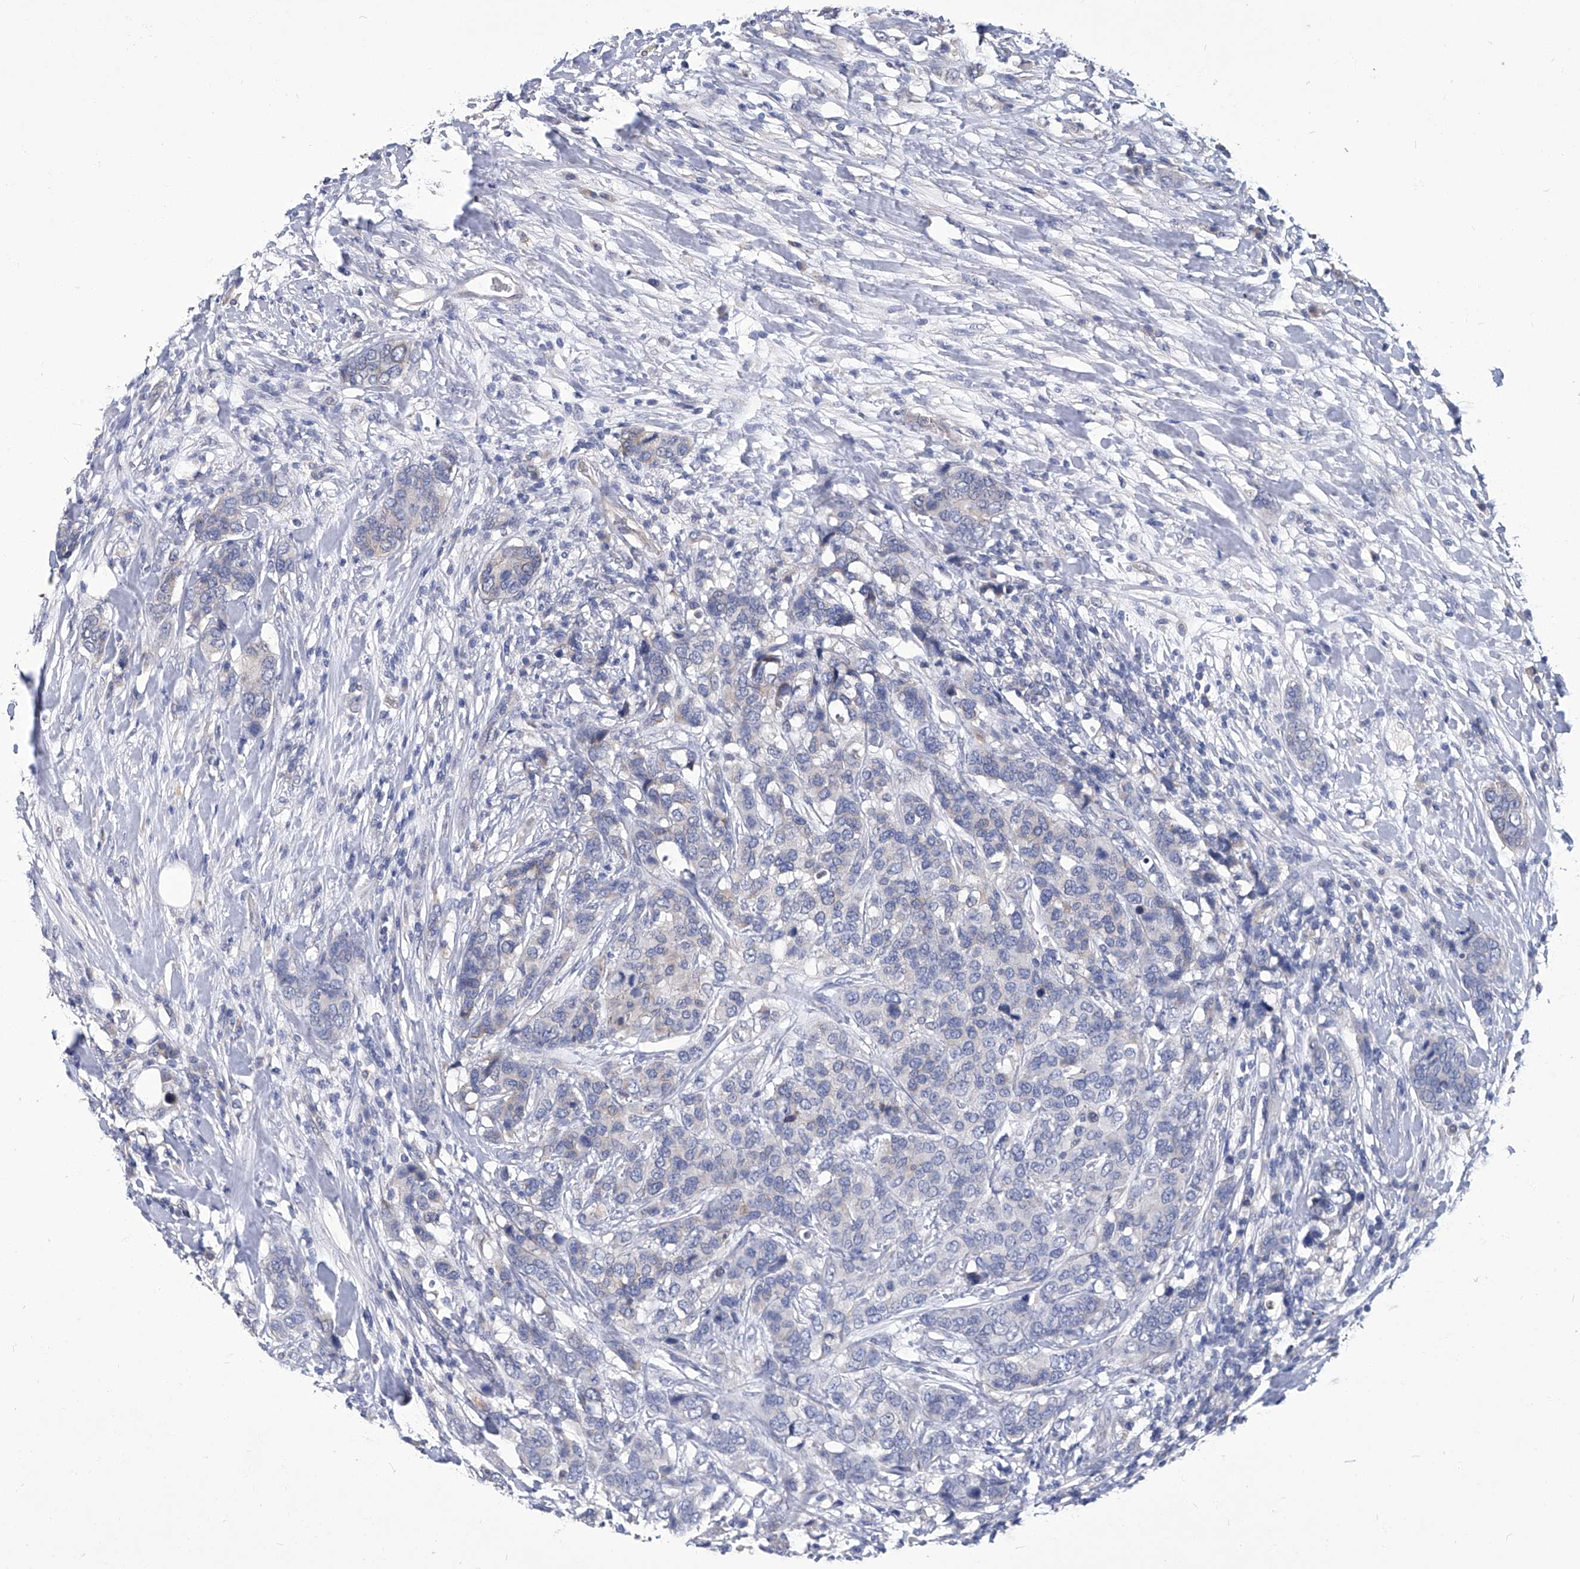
{"staining": {"intensity": "negative", "quantity": "none", "location": "none"}, "tissue": "breast cancer", "cell_type": "Tumor cells", "image_type": "cancer", "snomed": [{"axis": "morphology", "description": "Lobular carcinoma"}, {"axis": "topography", "description": "Breast"}], "caption": "A high-resolution photomicrograph shows immunohistochemistry staining of breast lobular carcinoma, which demonstrates no significant staining in tumor cells.", "gene": "TGFBR1", "patient": {"sex": "female", "age": 59}}